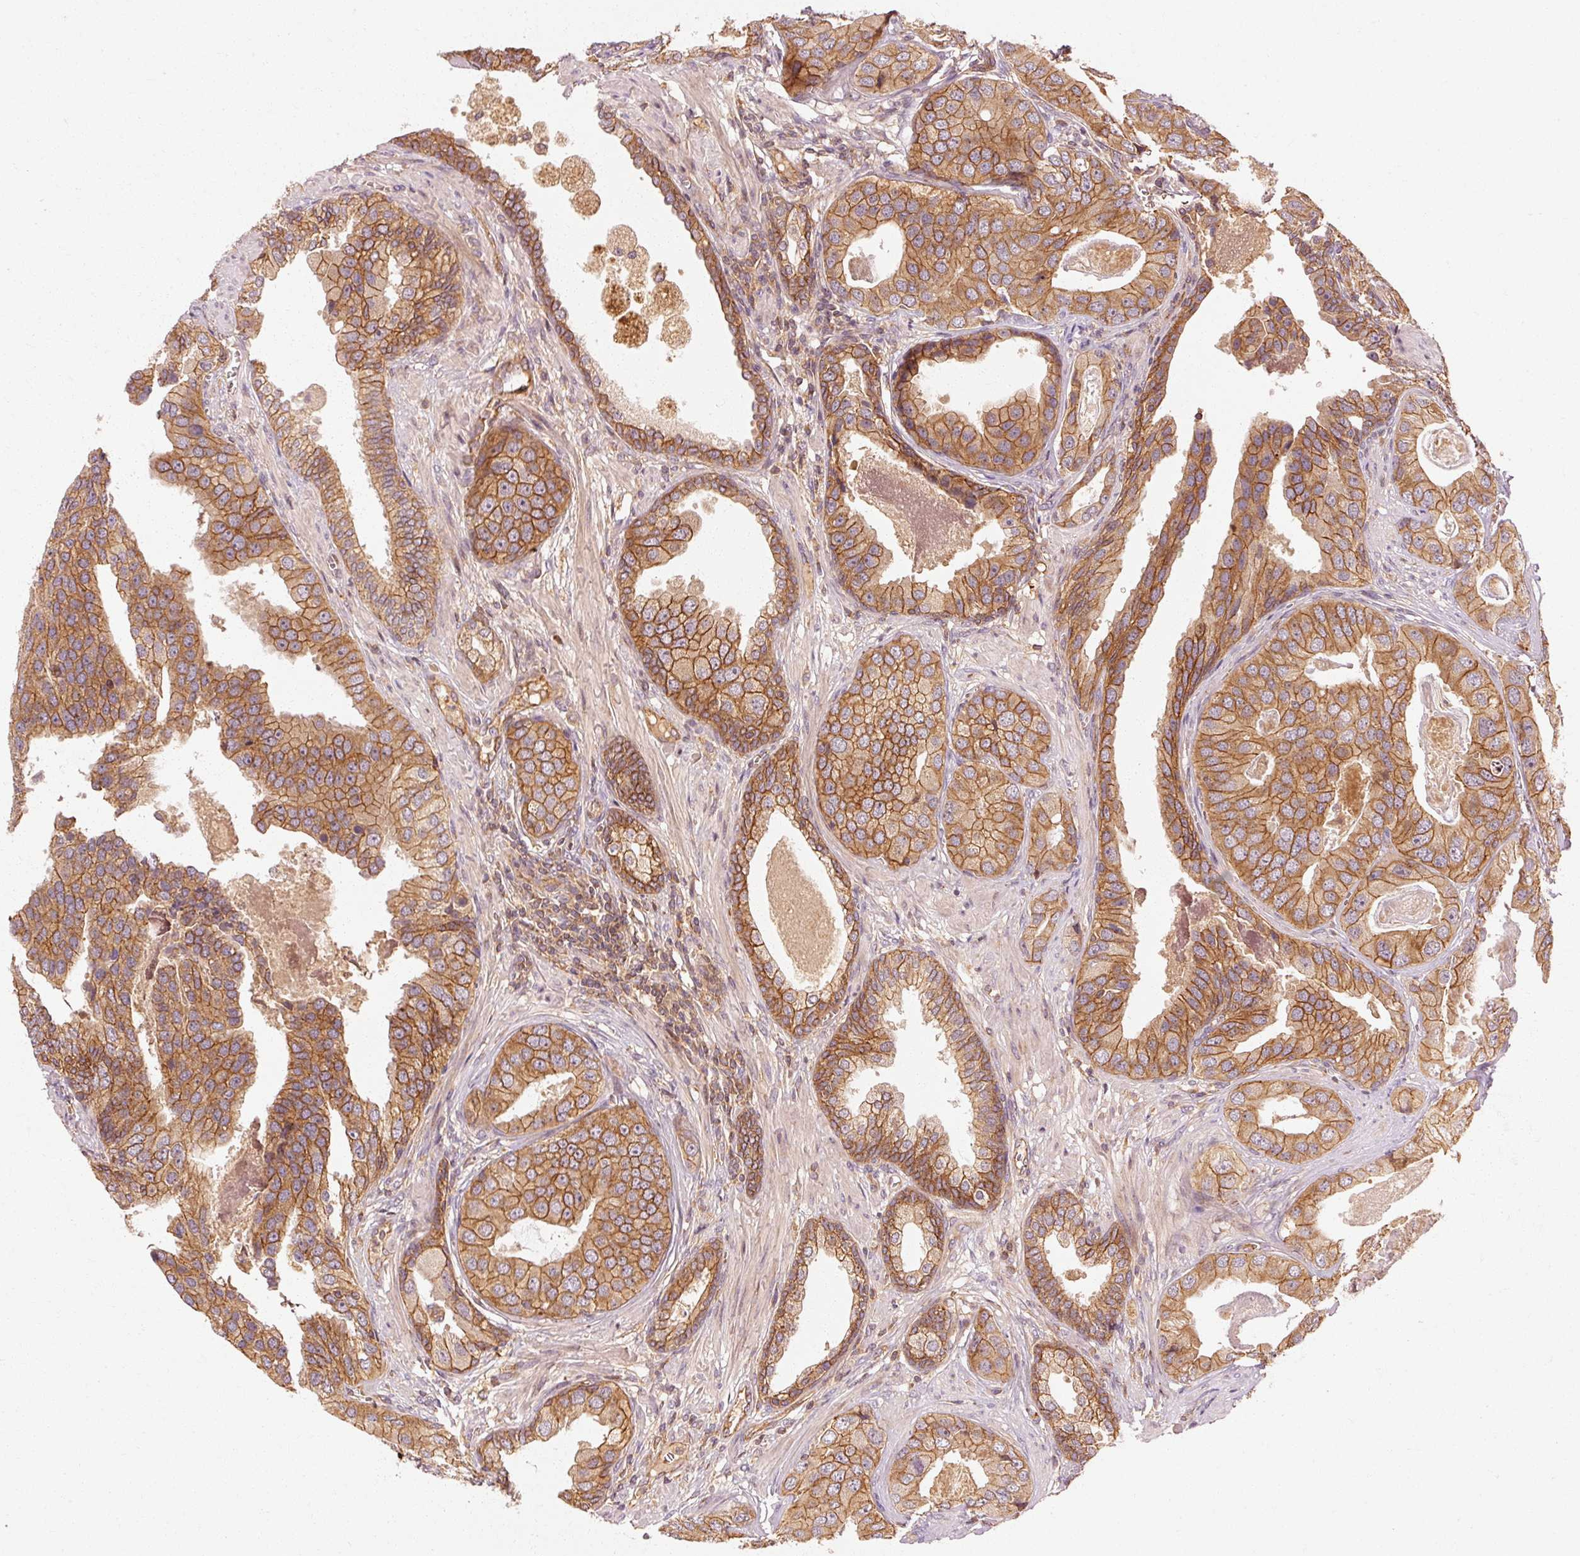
{"staining": {"intensity": "moderate", "quantity": ">75%", "location": "cytoplasmic/membranous"}, "tissue": "prostate cancer", "cell_type": "Tumor cells", "image_type": "cancer", "snomed": [{"axis": "morphology", "description": "Adenocarcinoma, High grade"}, {"axis": "topography", "description": "Prostate"}], "caption": "A micrograph of prostate high-grade adenocarcinoma stained for a protein reveals moderate cytoplasmic/membranous brown staining in tumor cells.", "gene": "CTNNA1", "patient": {"sex": "male", "age": 71}}